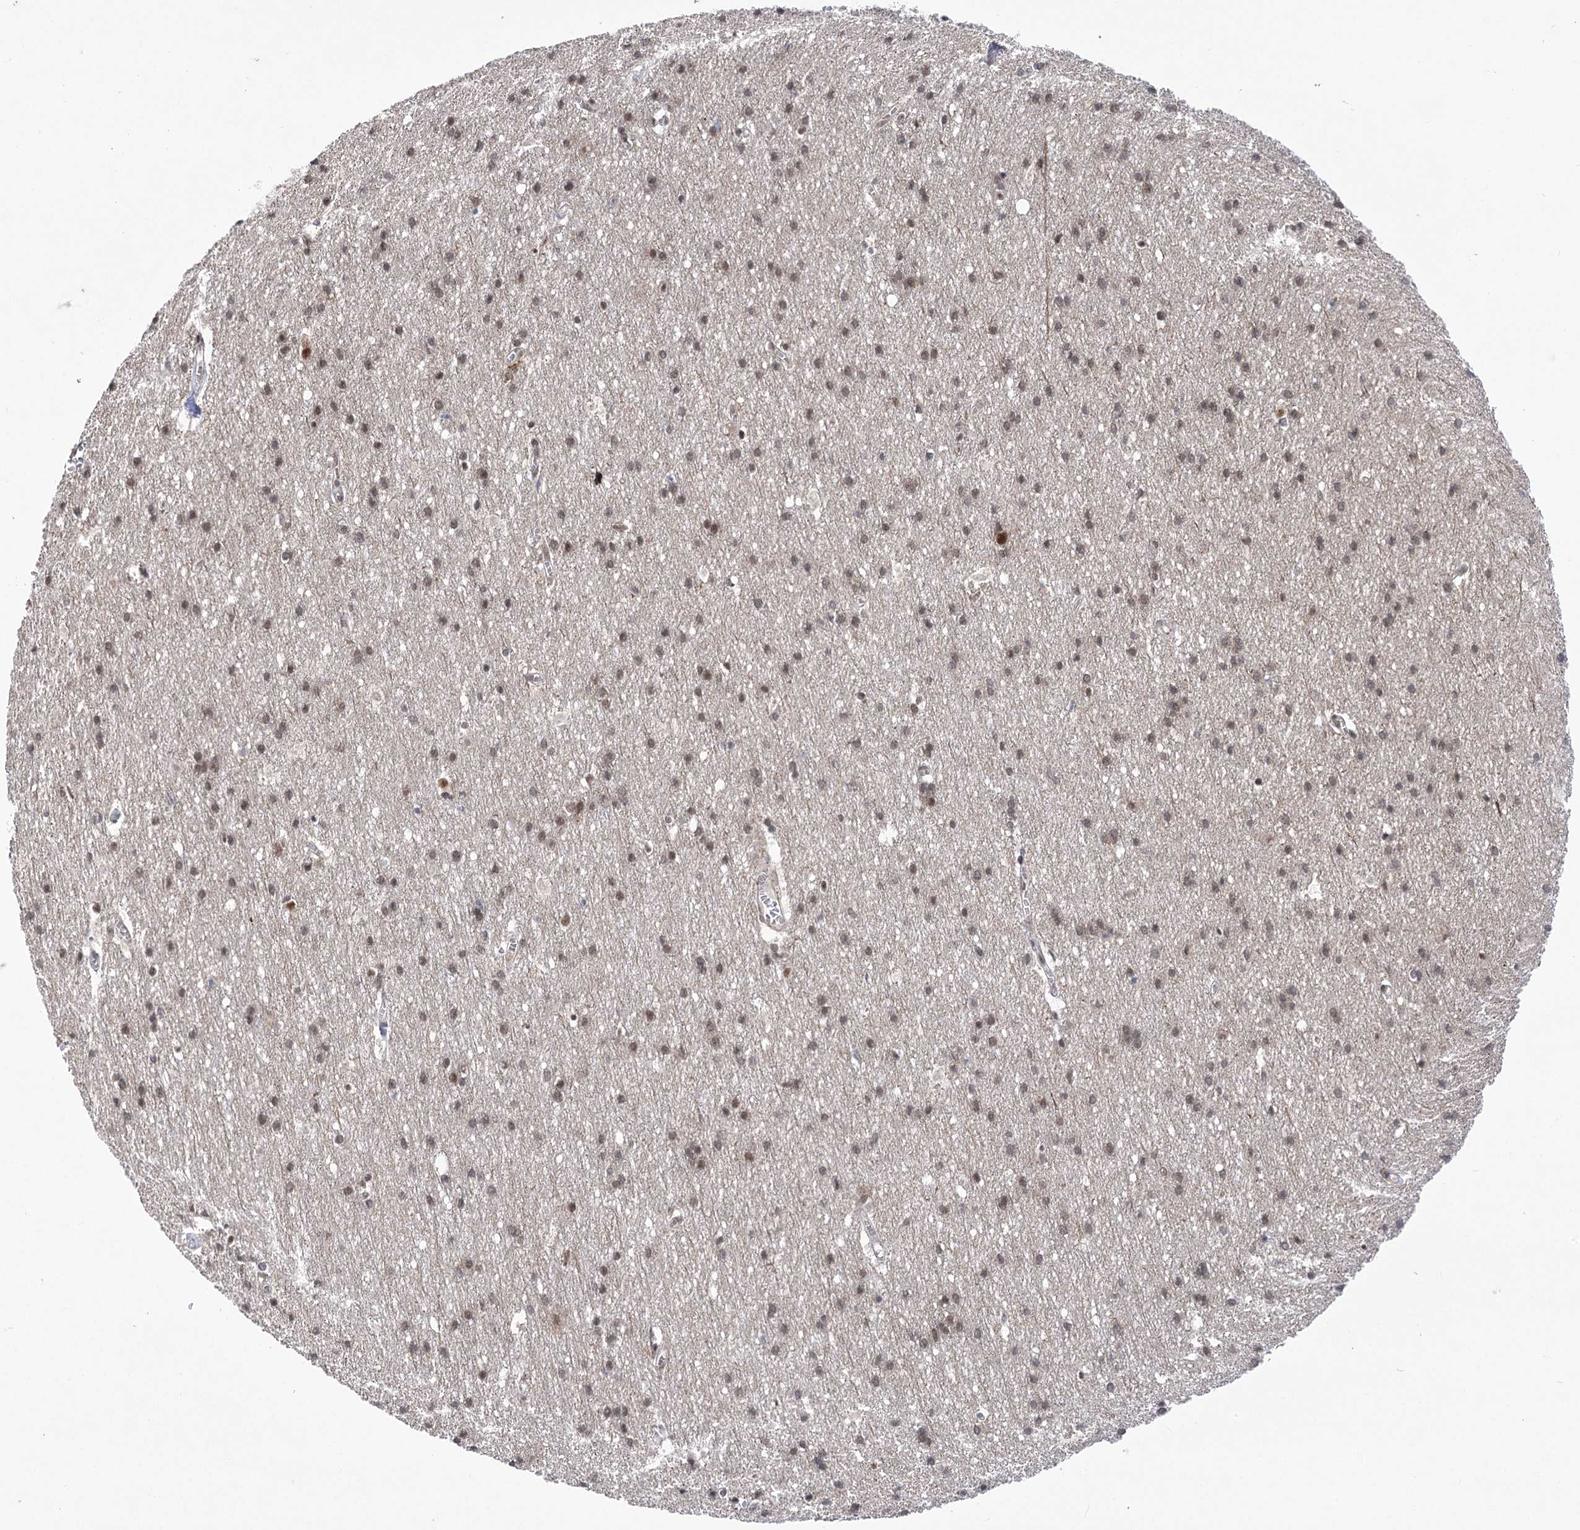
{"staining": {"intensity": "negative", "quantity": "none", "location": "none"}, "tissue": "cerebral cortex", "cell_type": "Endothelial cells", "image_type": "normal", "snomed": [{"axis": "morphology", "description": "Normal tissue, NOS"}, {"axis": "topography", "description": "Cerebral cortex"}], "caption": "This is a micrograph of immunohistochemistry (IHC) staining of unremarkable cerebral cortex, which shows no staining in endothelial cells.", "gene": "ZMAT2", "patient": {"sex": "male", "age": 54}}